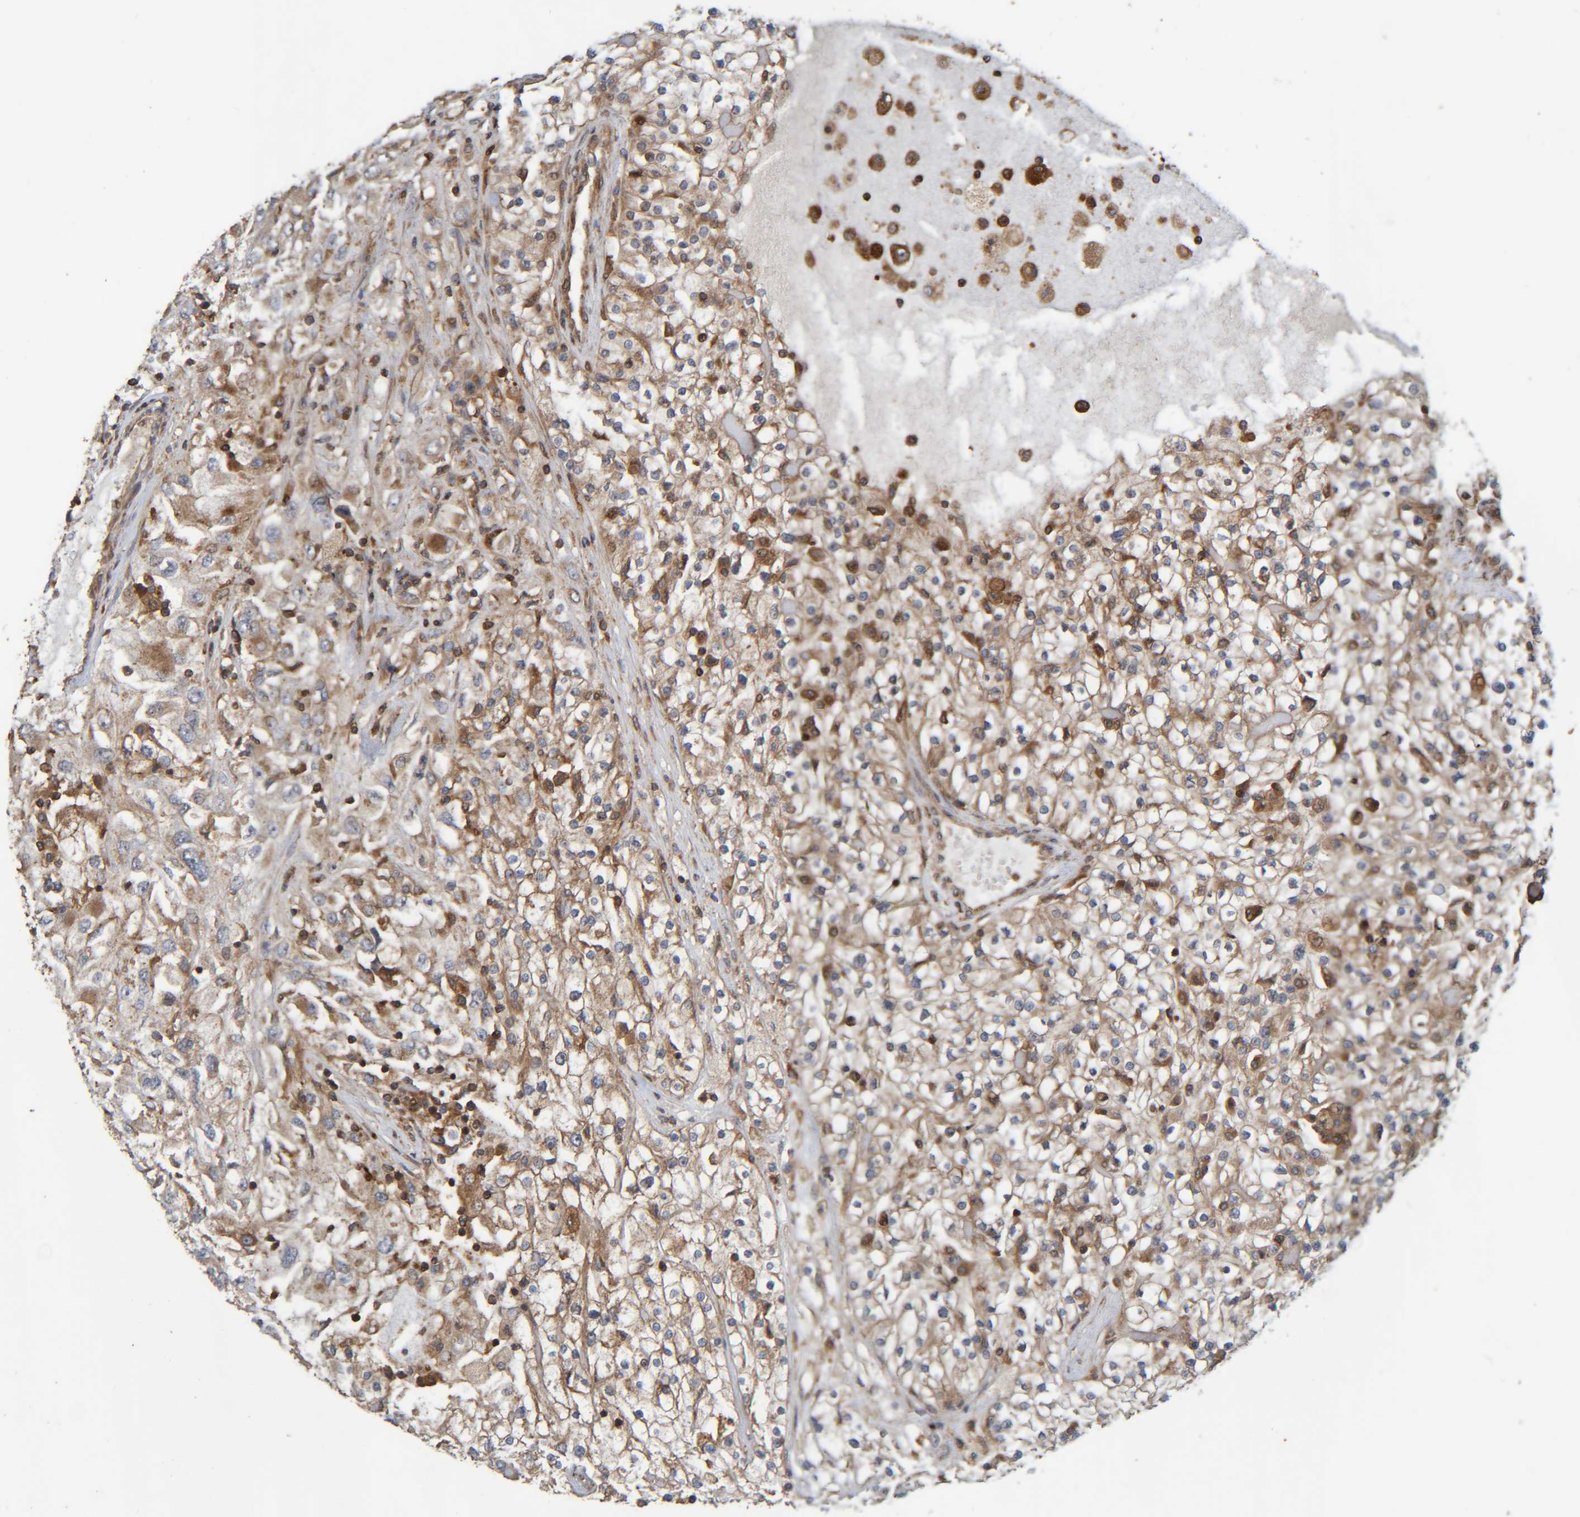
{"staining": {"intensity": "moderate", "quantity": ">75%", "location": "cytoplasmic/membranous"}, "tissue": "renal cancer", "cell_type": "Tumor cells", "image_type": "cancer", "snomed": [{"axis": "morphology", "description": "Adenocarcinoma, NOS"}, {"axis": "topography", "description": "Kidney"}], "caption": "Immunohistochemical staining of adenocarcinoma (renal) exhibits moderate cytoplasmic/membranous protein positivity in approximately >75% of tumor cells. The staining is performed using DAB (3,3'-diaminobenzidine) brown chromogen to label protein expression. The nuclei are counter-stained blue using hematoxylin.", "gene": "CCDC57", "patient": {"sex": "female", "age": 52}}